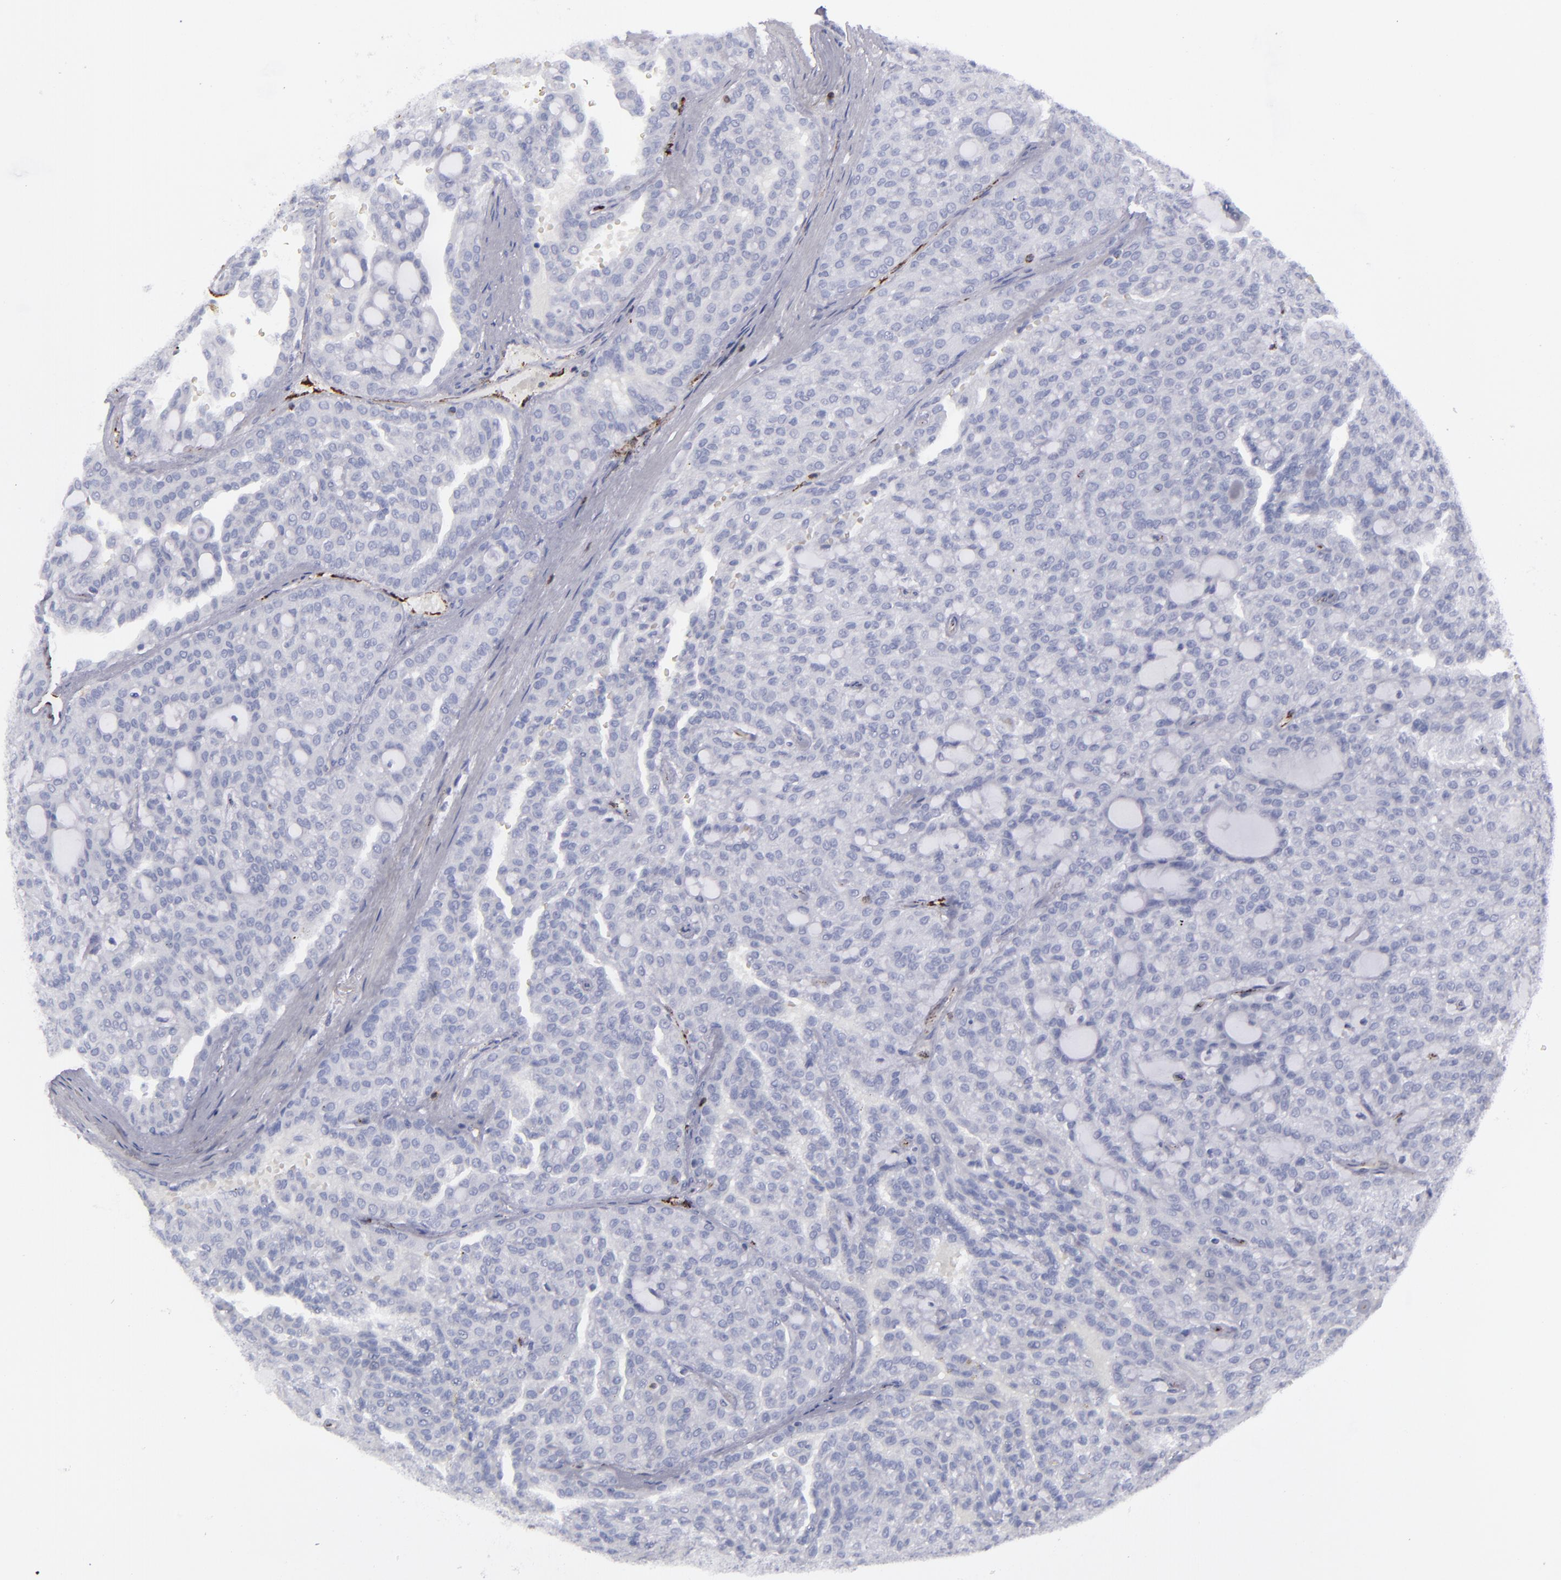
{"staining": {"intensity": "negative", "quantity": "none", "location": "none"}, "tissue": "renal cancer", "cell_type": "Tumor cells", "image_type": "cancer", "snomed": [{"axis": "morphology", "description": "Adenocarcinoma, NOS"}, {"axis": "topography", "description": "Kidney"}], "caption": "Tumor cells are negative for brown protein staining in adenocarcinoma (renal).", "gene": "CD27", "patient": {"sex": "male", "age": 63}}